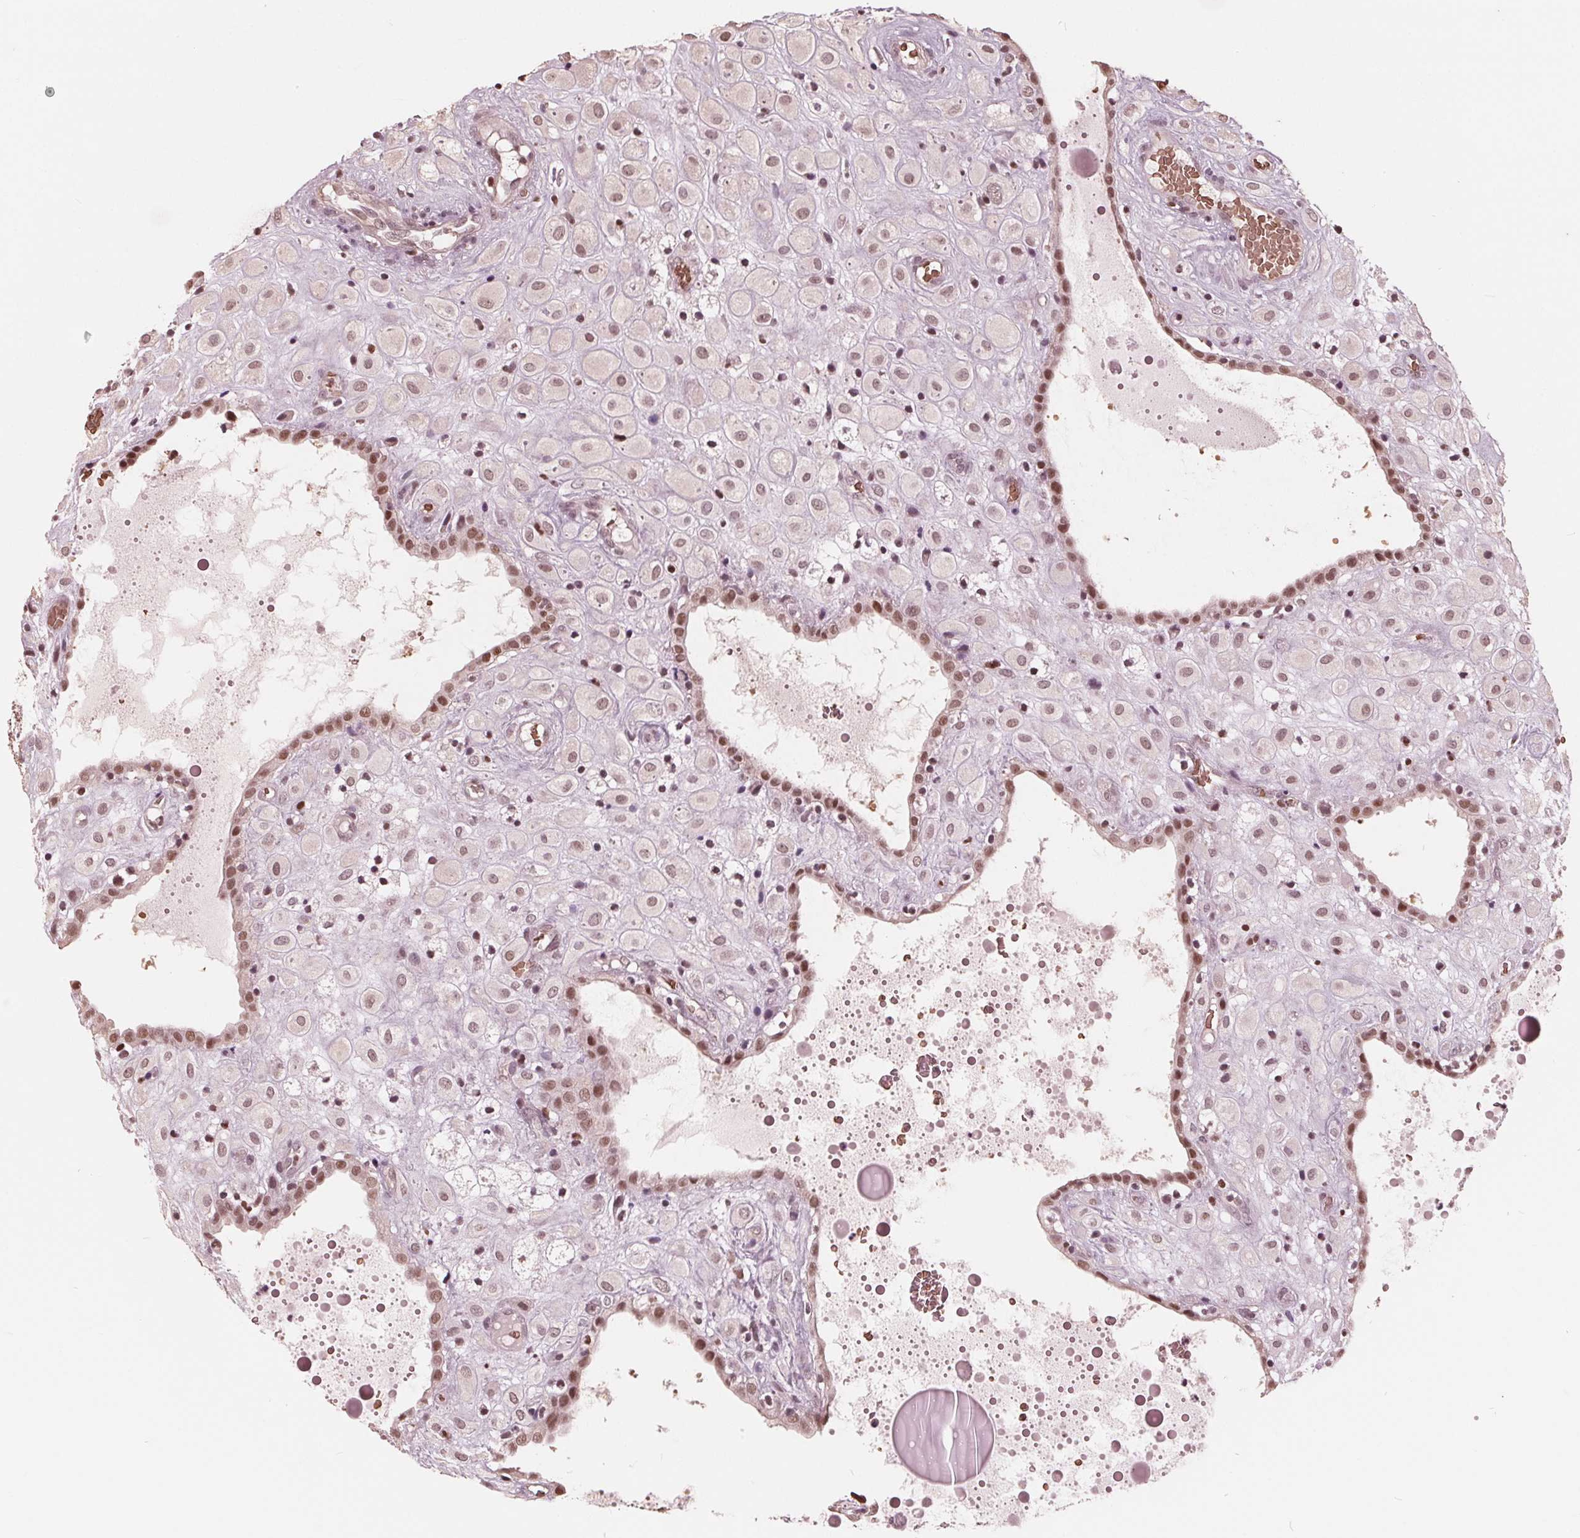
{"staining": {"intensity": "weak", "quantity": "25%-75%", "location": "nuclear"}, "tissue": "placenta", "cell_type": "Decidual cells", "image_type": "normal", "snomed": [{"axis": "morphology", "description": "Normal tissue, NOS"}, {"axis": "topography", "description": "Placenta"}], "caption": "Immunohistochemical staining of unremarkable human placenta reveals low levels of weak nuclear positivity in about 25%-75% of decidual cells.", "gene": "HIRIP3", "patient": {"sex": "female", "age": 24}}